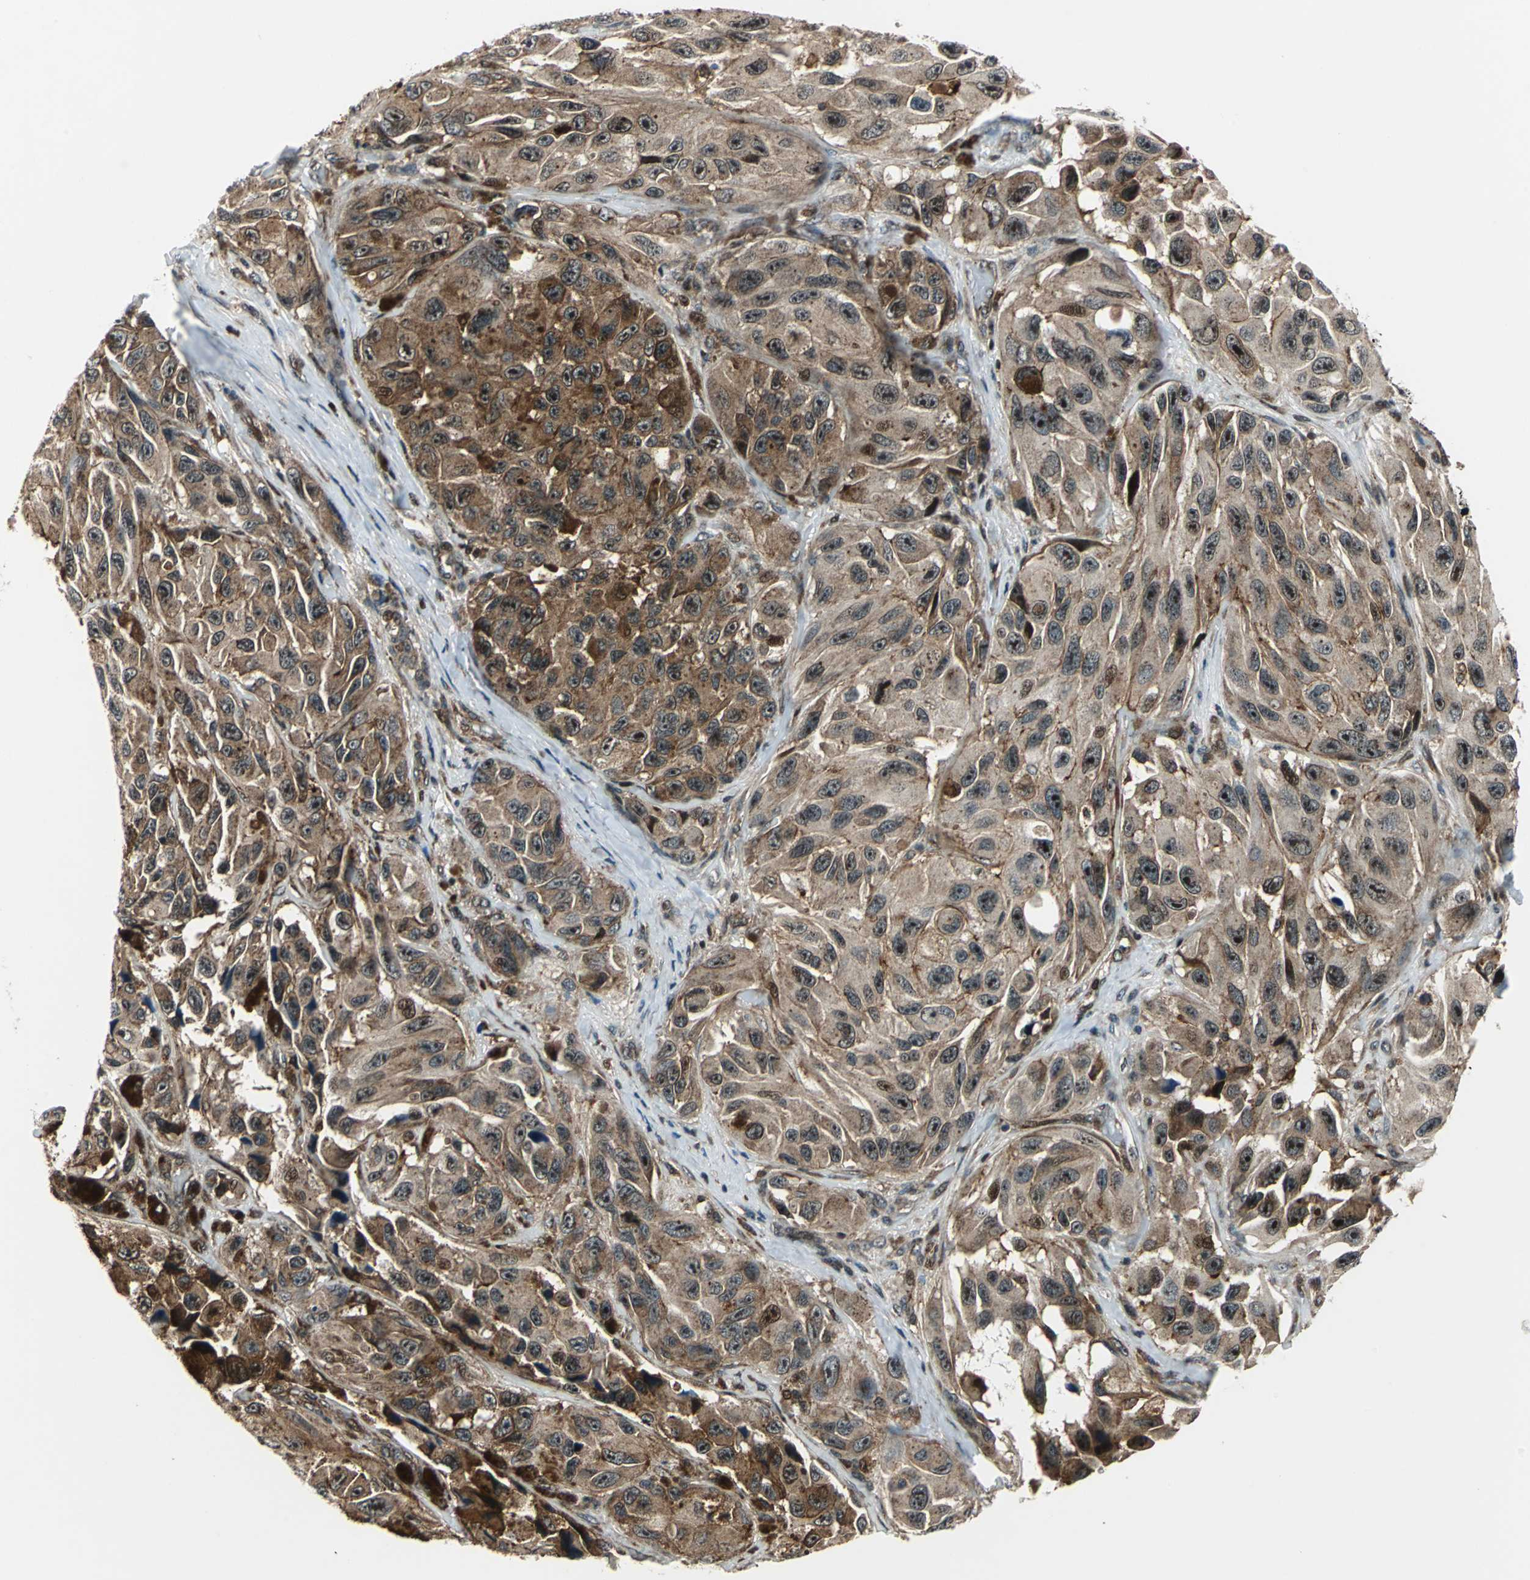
{"staining": {"intensity": "moderate", "quantity": ">75%", "location": "cytoplasmic/membranous"}, "tissue": "melanoma", "cell_type": "Tumor cells", "image_type": "cancer", "snomed": [{"axis": "morphology", "description": "Malignant melanoma, NOS"}, {"axis": "topography", "description": "Skin"}], "caption": "A histopathology image of human melanoma stained for a protein demonstrates moderate cytoplasmic/membranous brown staining in tumor cells.", "gene": "AATF", "patient": {"sex": "female", "age": 73}}